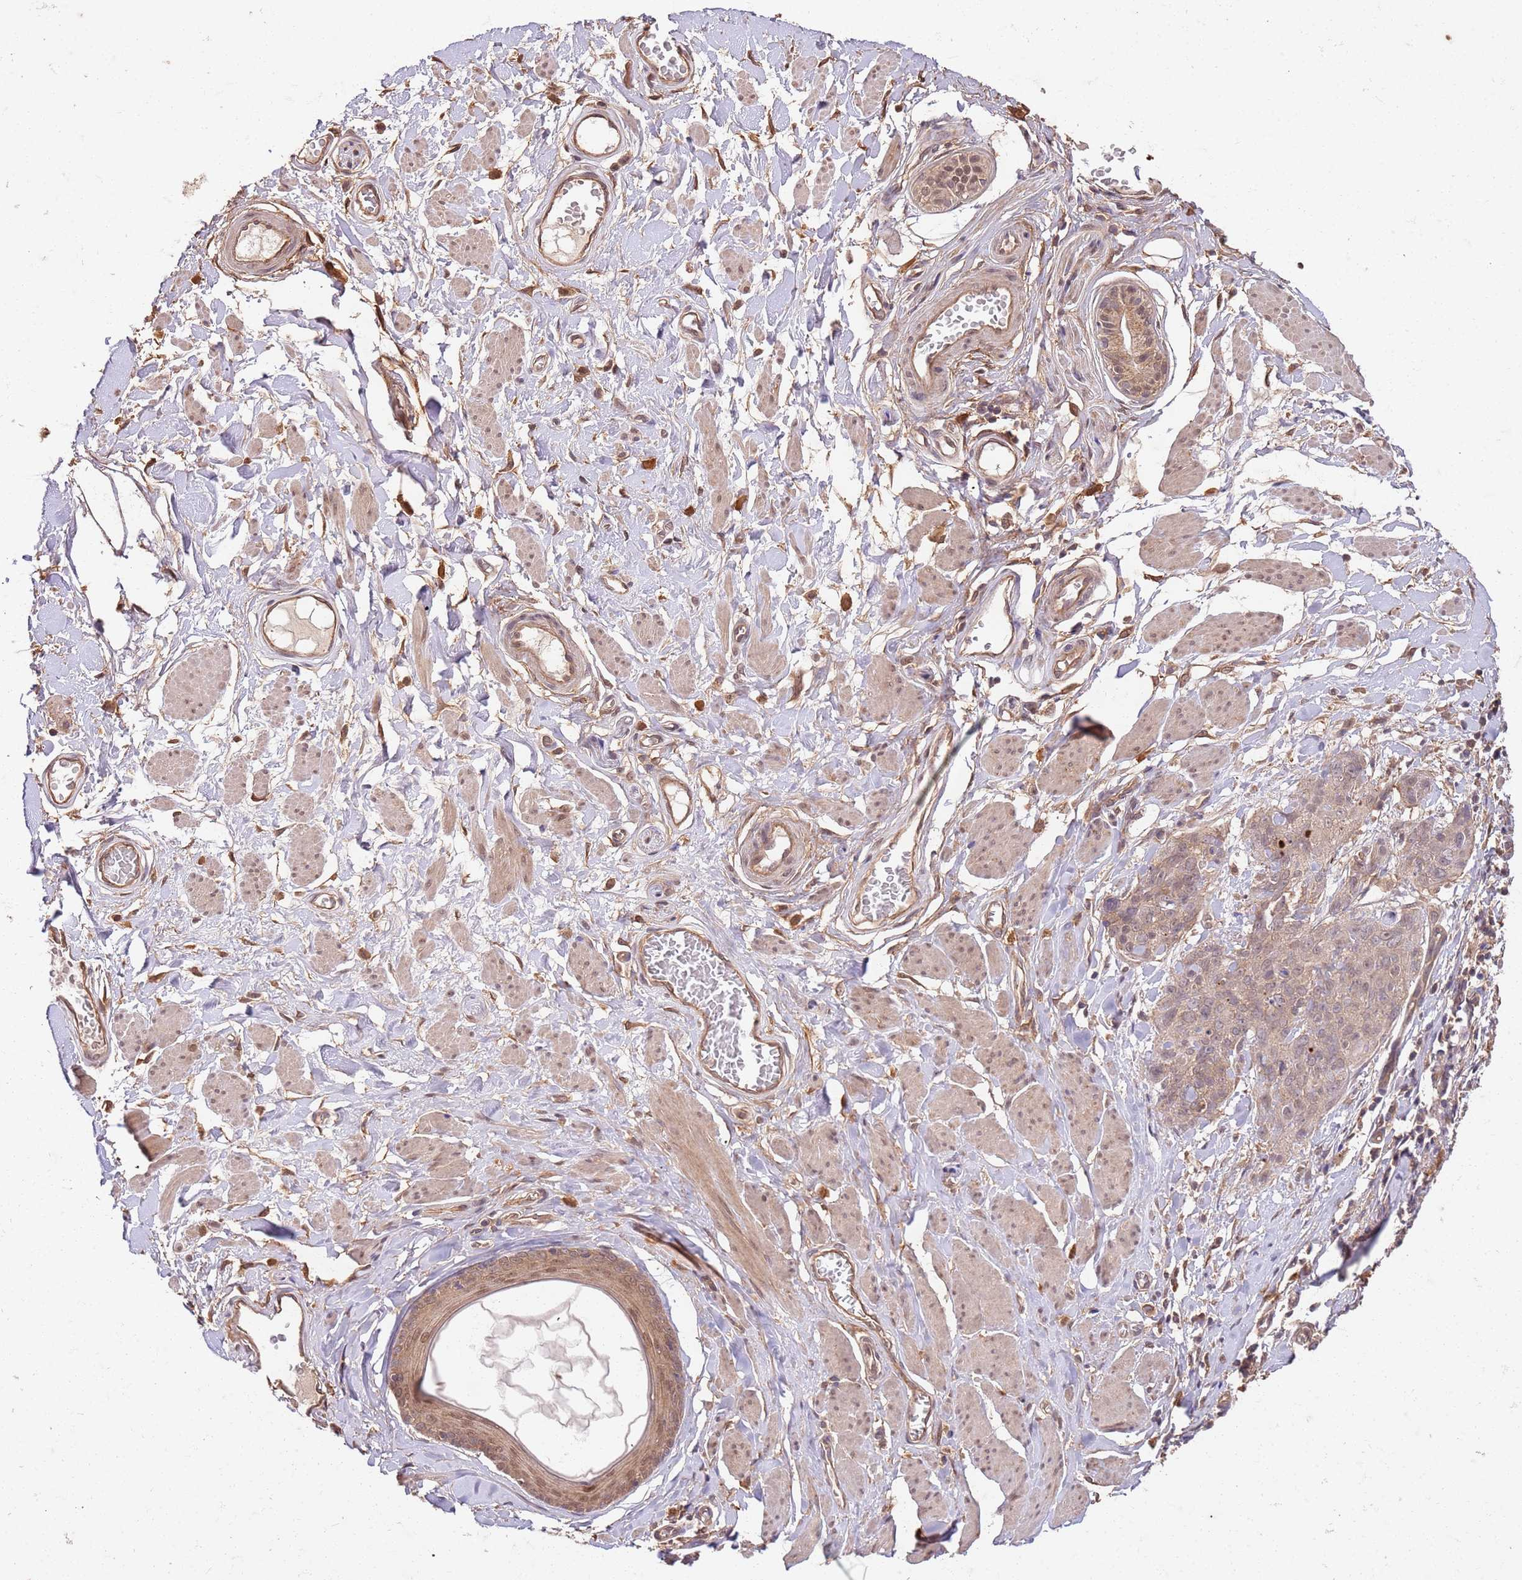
{"staining": {"intensity": "weak", "quantity": "25%-75%", "location": "cytoplasmic/membranous"}, "tissue": "skin cancer", "cell_type": "Tumor cells", "image_type": "cancer", "snomed": [{"axis": "morphology", "description": "Squamous cell carcinoma, NOS"}, {"axis": "topography", "description": "Skin"}, {"axis": "topography", "description": "Vulva"}], "caption": "Immunohistochemical staining of skin cancer (squamous cell carcinoma) demonstrates low levels of weak cytoplasmic/membranous protein expression in about 25%-75% of tumor cells. (DAB (3,3'-diaminobenzidine) IHC, brown staining for protein, blue staining for nuclei).", "gene": "UBE3A", "patient": {"sex": "female", "age": 85}}